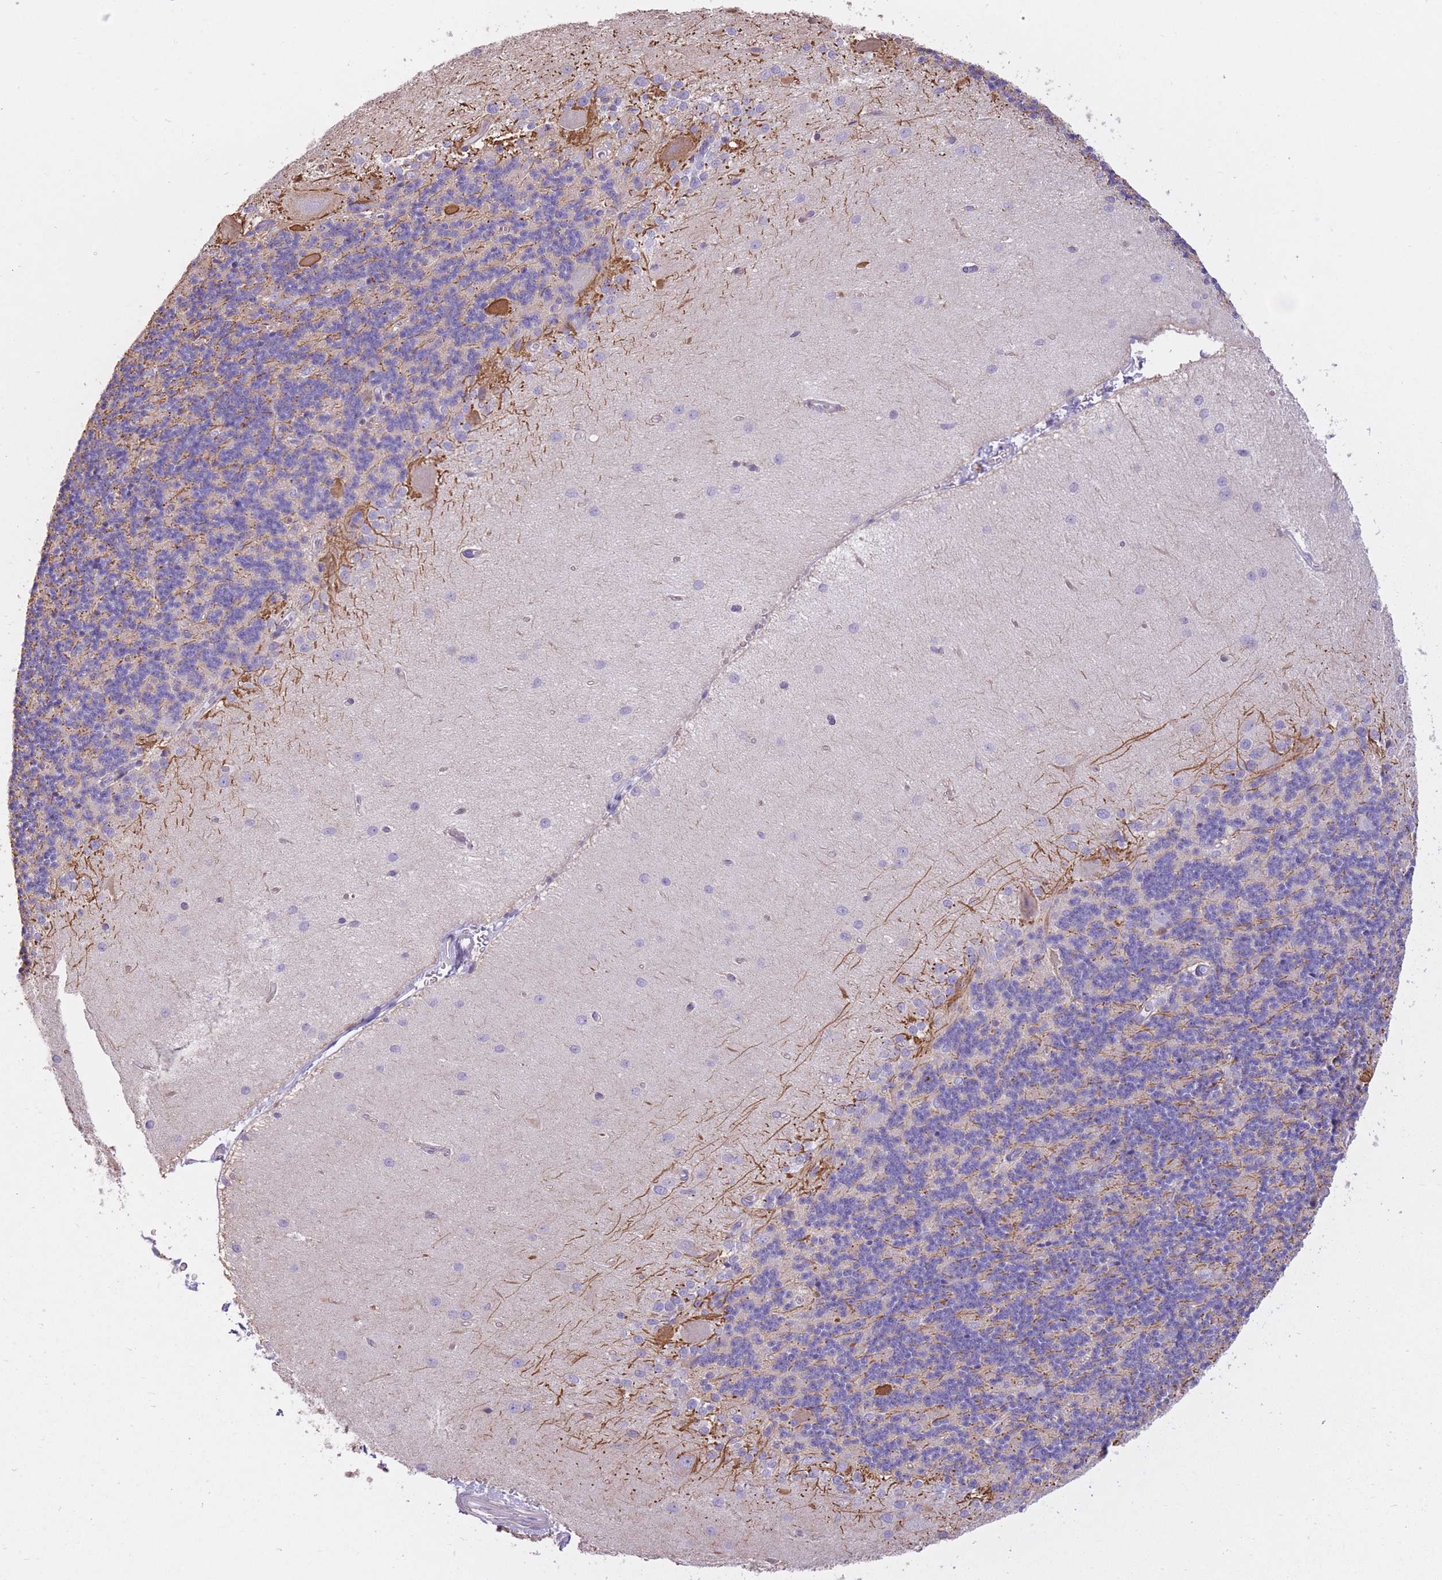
{"staining": {"intensity": "negative", "quantity": "none", "location": "none"}, "tissue": "cerebellum", "cell_type": "Cells in granular layer", "image_type": "normal", "snomed": [{"axis": "morphology", "description": "Normal tissue, NOS"}, {"axis": "topography", "description": "Cerebellum"}], "caption": "This histopathology image is of normal cerebellum stained with IHC to label a protein in brown with the nuclei are counter-stained blue. There is no expression in cells in granular layer. The staining is performed using DAB brown chromogen with nuclei counter-stained in using hematoxylin.", "gene": "WDR70", "patient": {"sex": "female", "age": 29}}